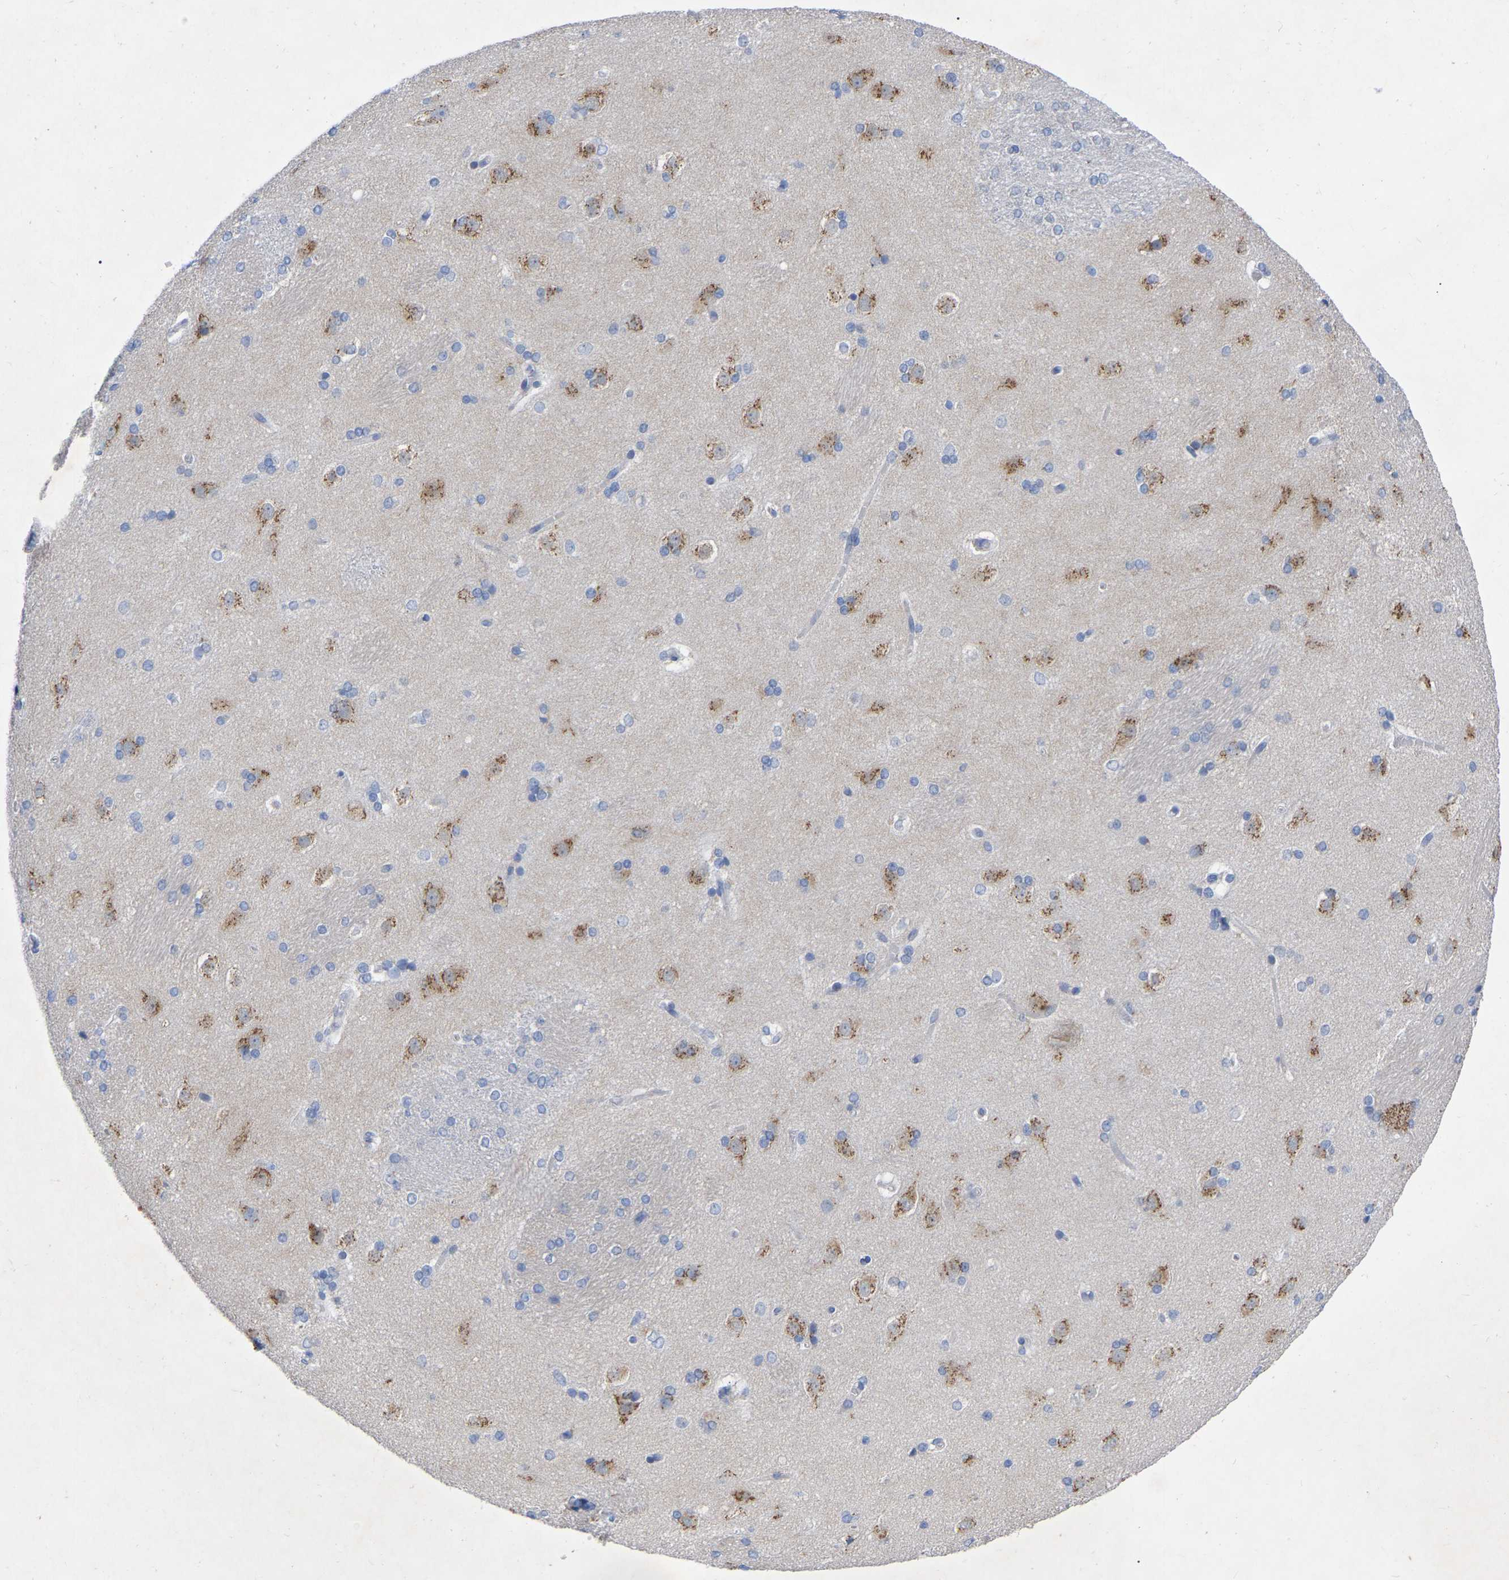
{"staining": {"intensity": "negative", "quantity": "none", "location": "none"}, "tissue": "caudate", "cell_type": "Glial cells", "image_type": "normal", "snomed": [{"axis": "morphology", "description": "Normal tissue, NOS"}, {"axis": "topography", "description": "Lateral ventricle wall"}], "caption": "There is no significant positivity in glial cells of caudate. (Immunohistochemistry, brightfield microscopy, high magnification).", "gene": "STRIP2", "patient": {"sex": "female", "age": 19}}